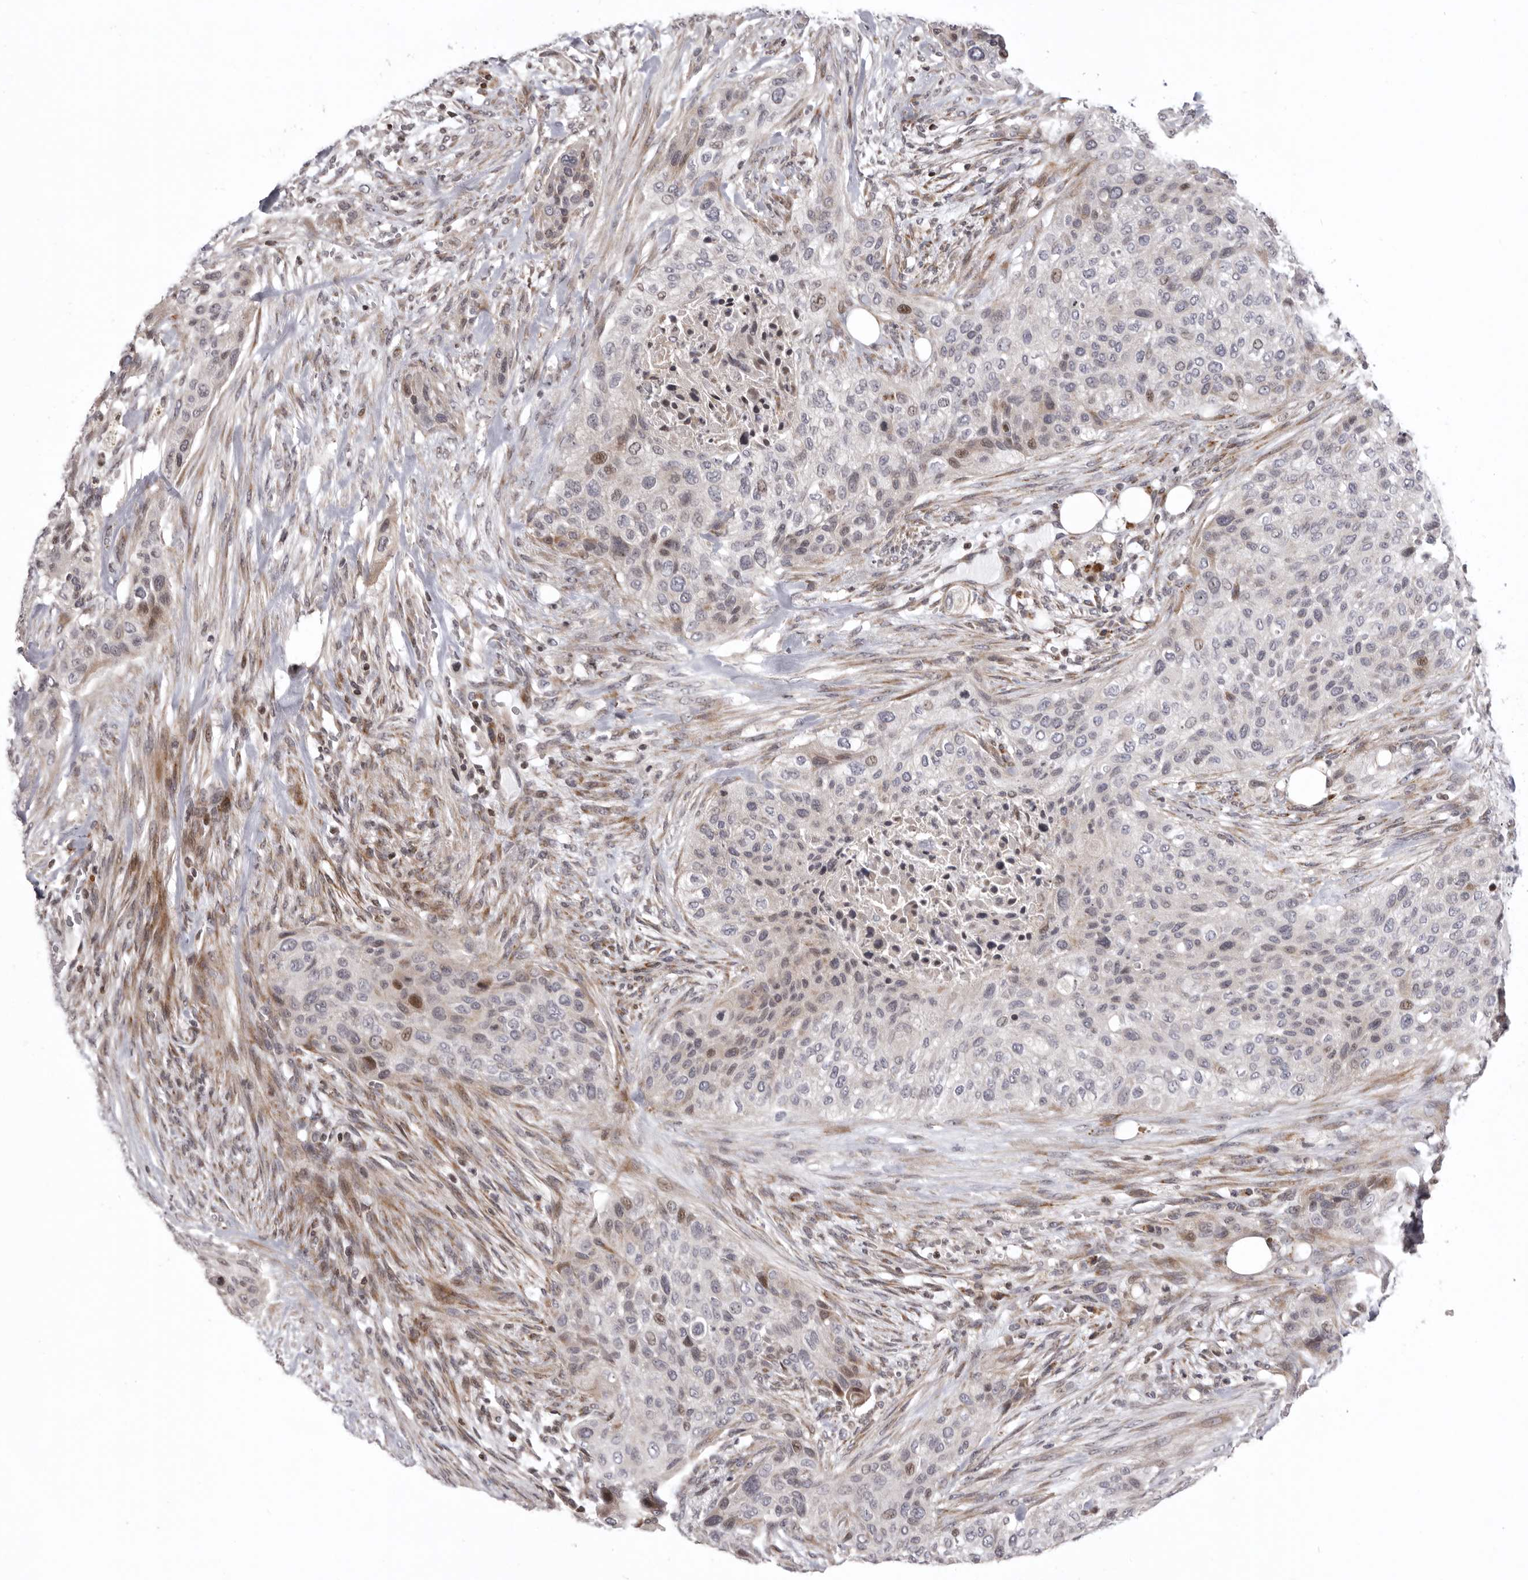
{"staining": {"intensity": "moderate", "quantity": "<25%", "location": "nuclear"}, "tissue": "urothelial cancer", "cell_type": "Tumor cells", "image_type": "cancer", "snomed": [{"axis": "morphology", "description": "Urothelial carcinoma, High grade"}, {"axis": "topography", "description": "Urinary bladder"}], "caption": "The photomicrograph demonstrates staining of urothelial cancer, revealing moderate nuclear protein staining (brown color) within tumor cells.", "gene": "AZIN1", "patient": {"sex": "male", "age": 35}}